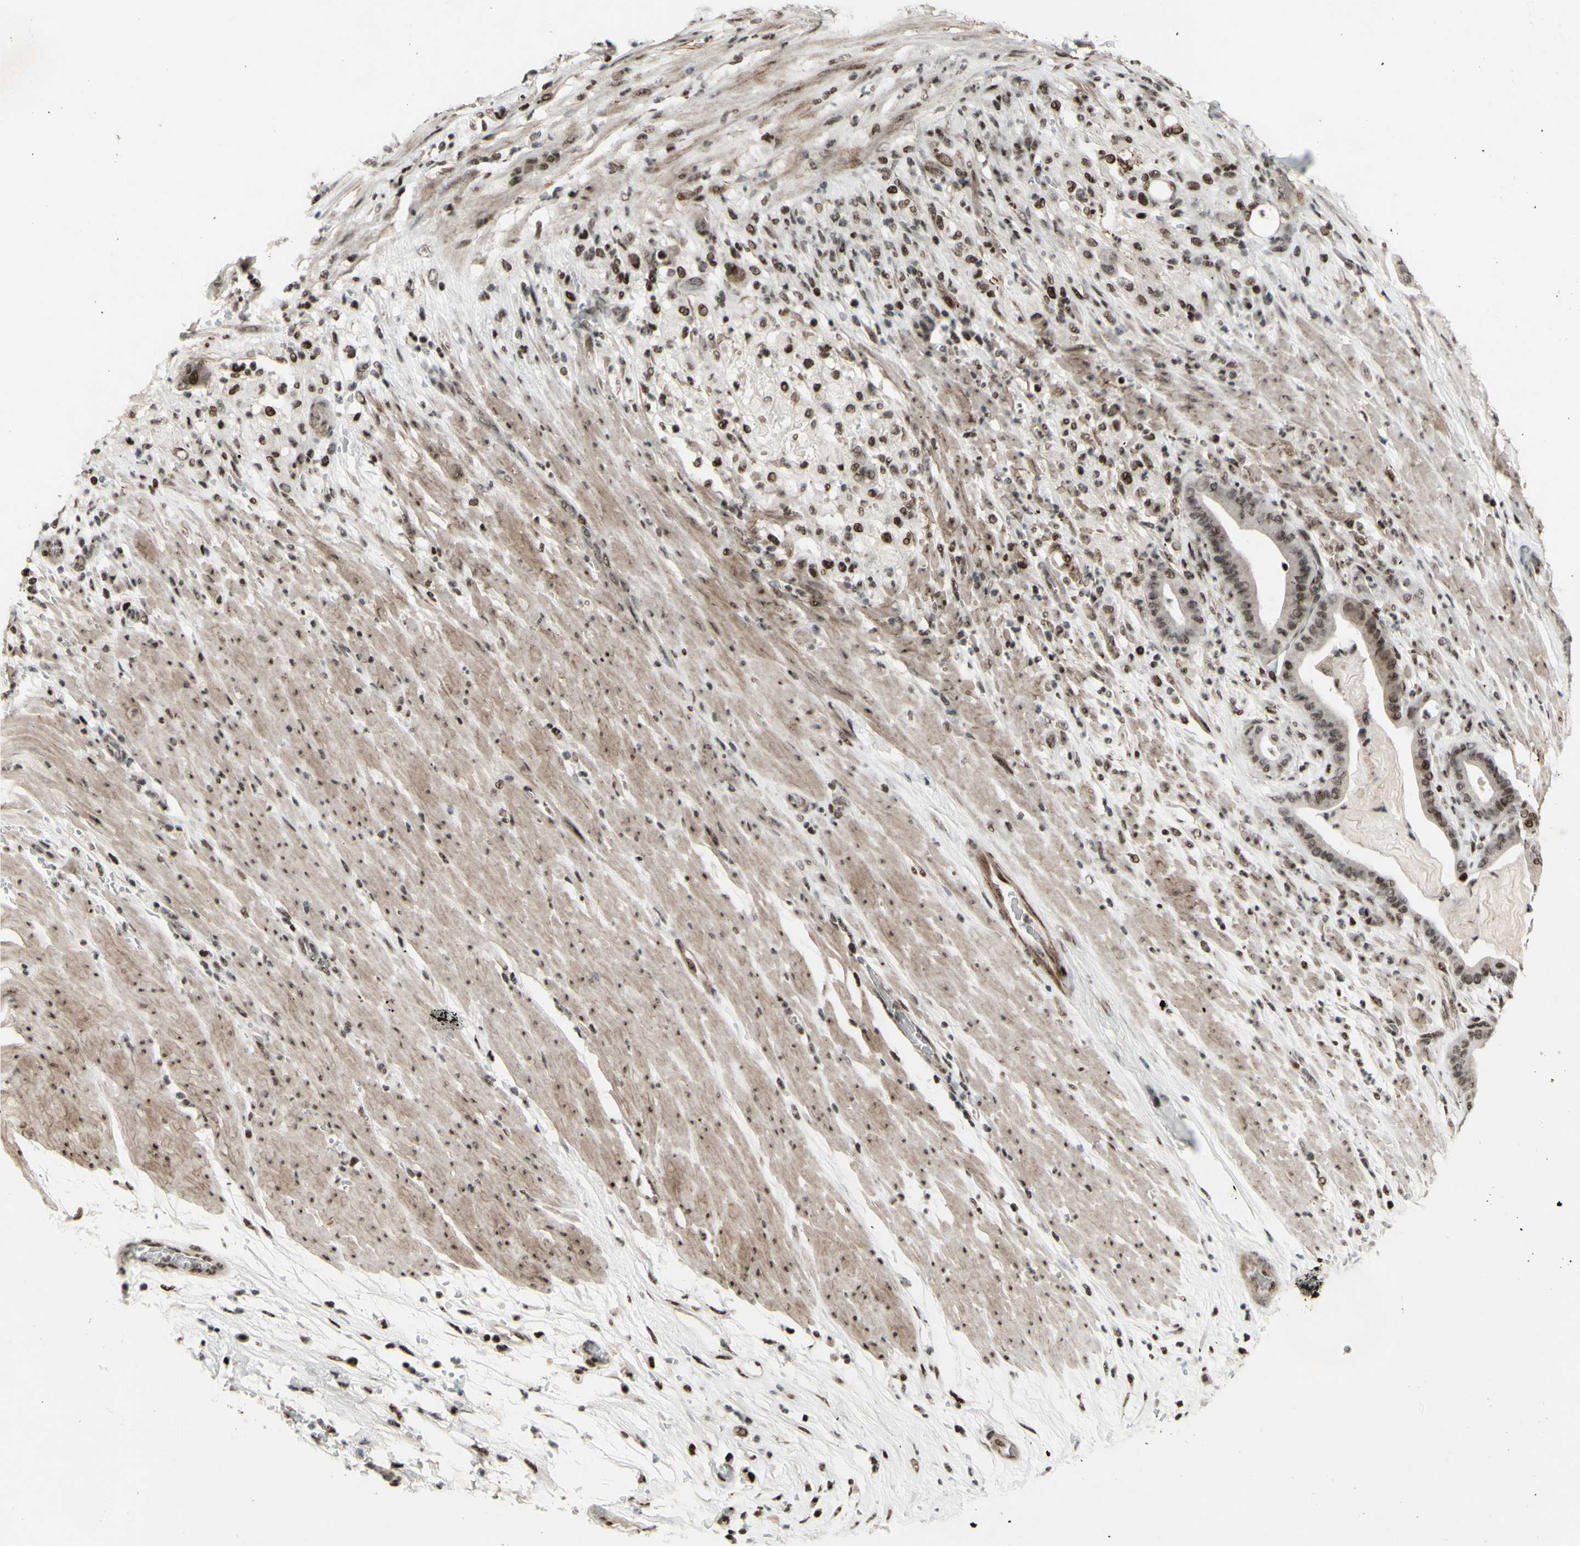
{"staining": {"intensity": "moderate", "quantity": "<25%", "location": "nuclear"}, "tissue": "pancreatic cancer", "cell_type": "Tumor cells", "image_type": "cancer", "snomed": [{"axis": "morphology", "description": "Adenocarcinoma, NOS"}, {"axis": "topography", "description": "Pancreas"}], "caption": "Pancreatic adenocarcinoma stained for a protein (brown) demonstrates moderate nuclear positive staining in about <25% of tumor cells.", "gene": "SUPT6H", "patient": {"sex": "male", "age": 63}}